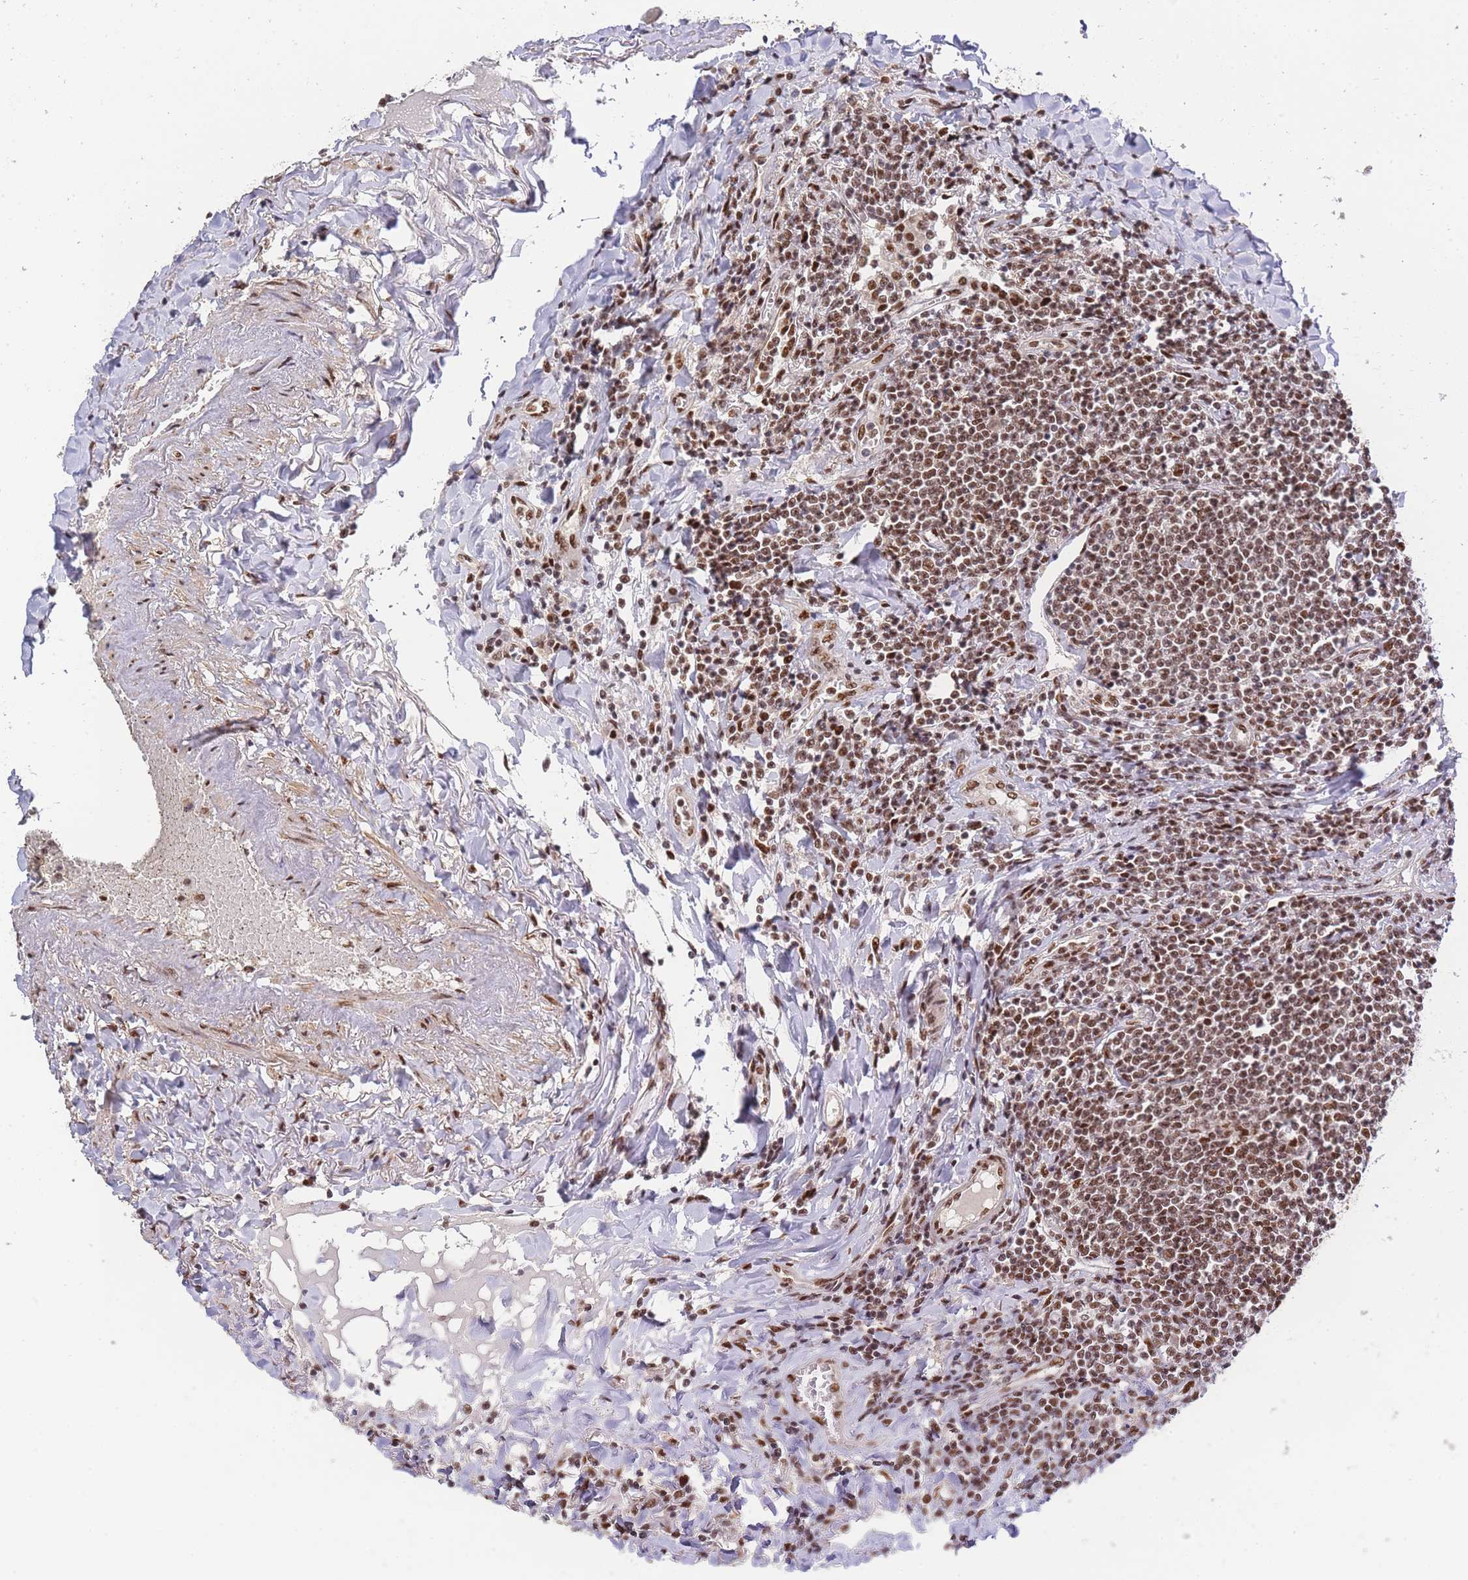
{"staining": {"intensity": "moderate", "quantity": ">75%", "location": "nuclear"}, "tissue": "lymphoma", "cell_type": "Tumor cells", "image_type": "cancer", "snomed": [{"axis": "morphology", "description": "Malignant lymphoma, non-Hodgkin's type, Low grade"}, {"axis": "topography", "description": "Lung"}], "caption": "Immunohistochemistry (IHC) (DAB) staining of human malignant lymphoma, non-Hodgkin's type (low-grade) exhibits moderate nuclear protein staining in approximately >75% of tumor cells. (DAB (3,3'-diaminobenzidine) IHC, brown staining for protein, blue staining for nuclei).", "gene": "PRKDC", "patient": {"sex": "female", "age": 71}}